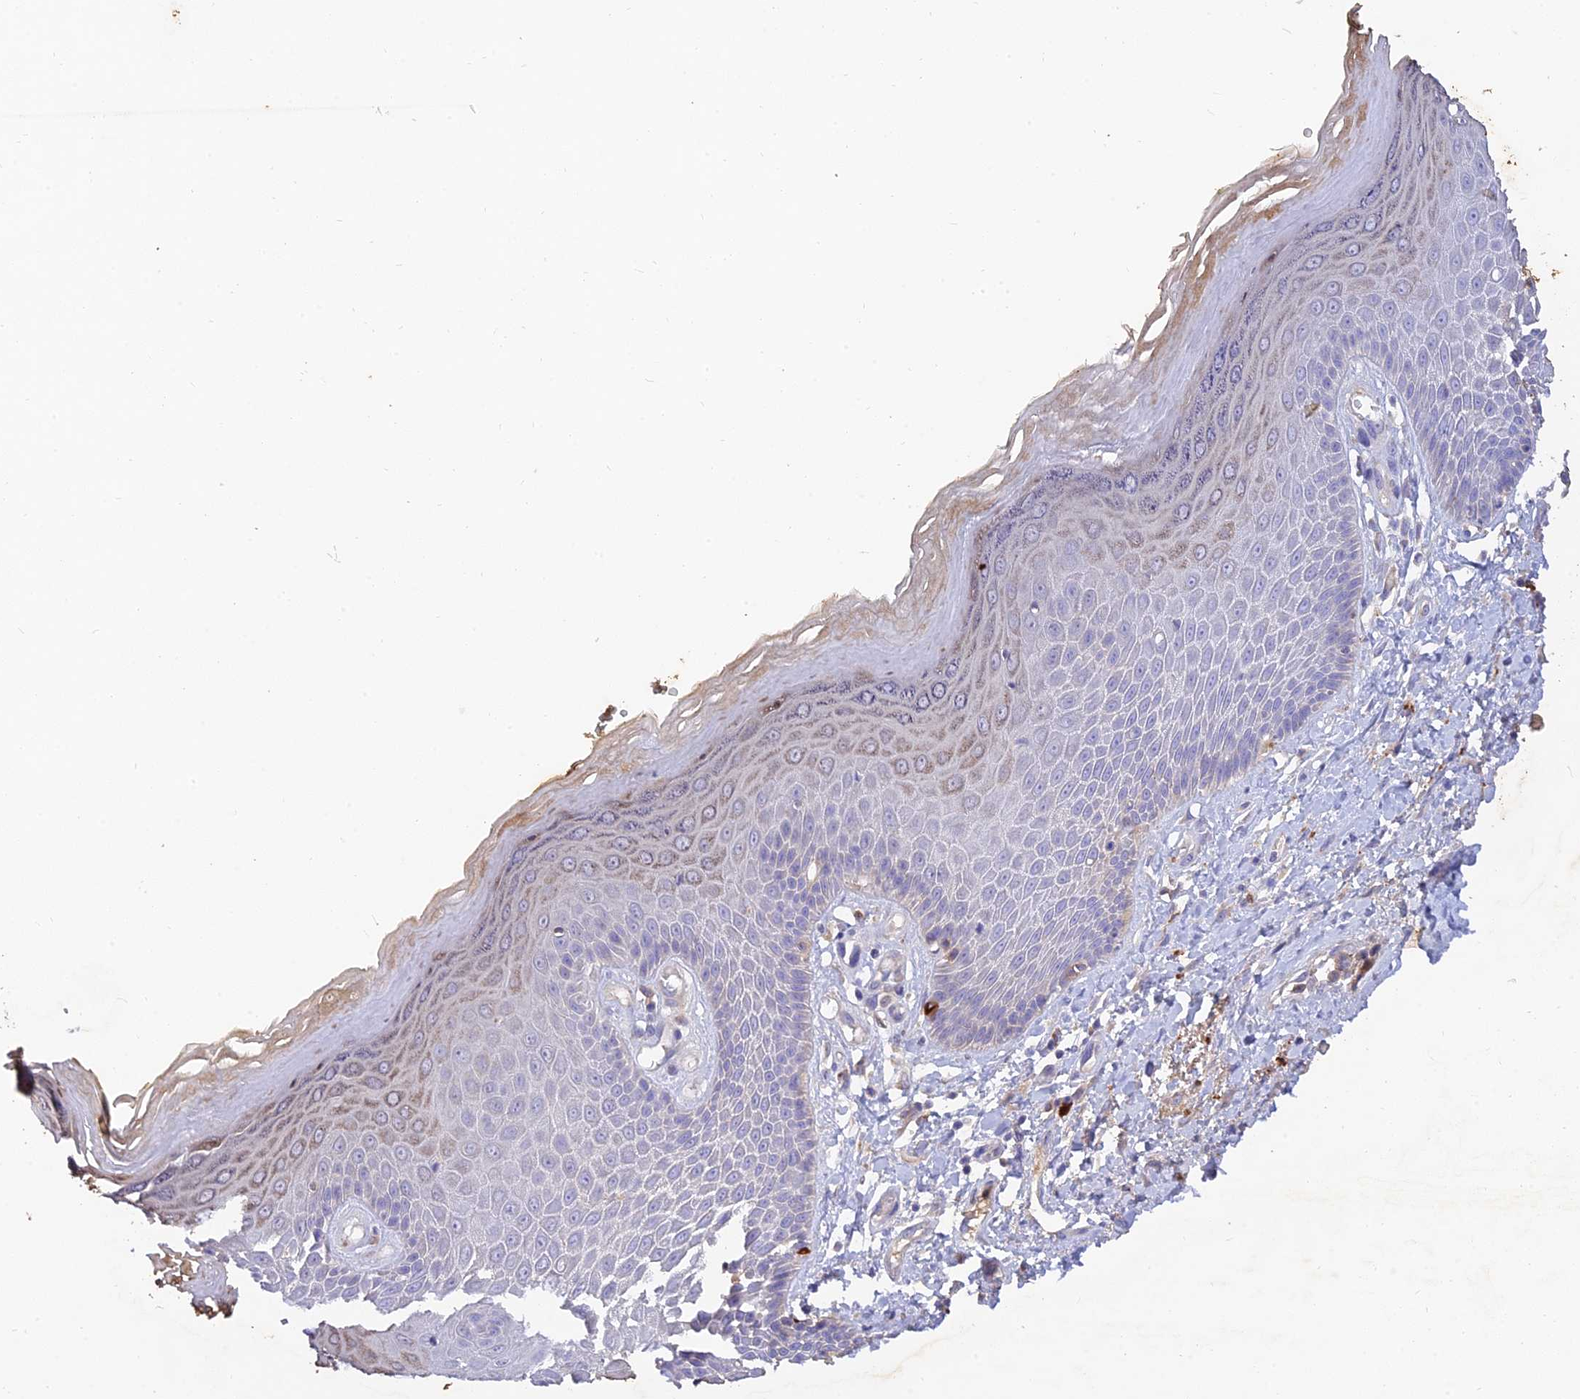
{"staining": {"intensity": "weak", "quantity": "<25%", "location": "cytoplasmic/membranous"}, "tissue": "skin", "cell_type": "Epidermal cells", "image_type": "normal", "snomed": [{"axis": "morphology", "description": "Normal tissue, NOS"}, {"axis": "topography", "description": "Anal"}], "caption": "The photomicrograph shows no significant positivity in epidermal cells of skin. The staining is performed using DAB brown chromogen with nuclei counter-stained in using hematoxylin.", "gene": "ACSM5", "patient": {"sex": "male", "age": 78}}